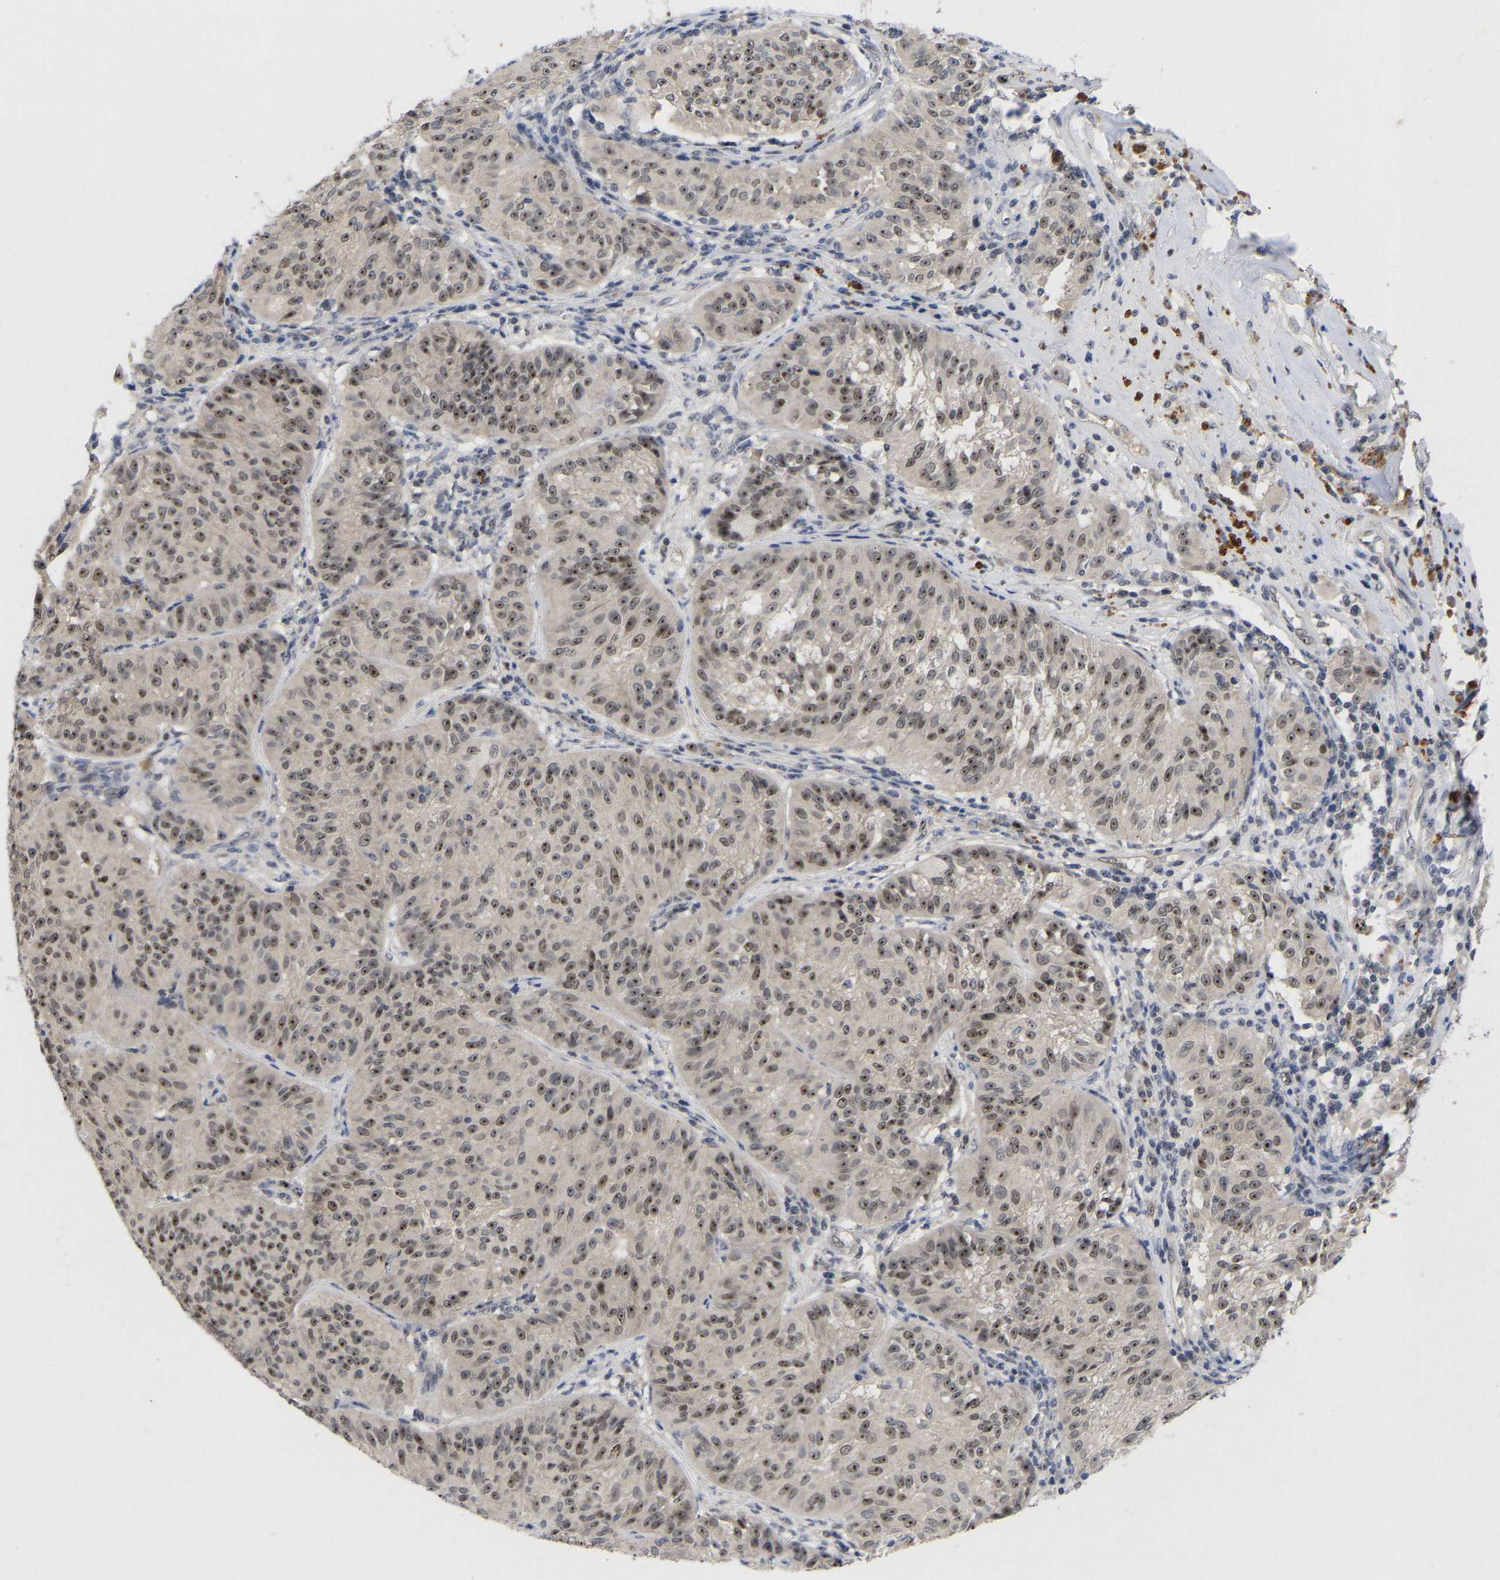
{"staining": {"intensity": "moderate", "quantity": ">75%", "location": "nuclear"}, "tissue": "melanoma", "cell_type": "Tumor cells", "image_type": "cancer", "snomed": [{"axis": "morphology", "description": "Malignant melanoma, NOS"}, {"axis": "topography", "description": "Skin"}], "caption": "Immunohistochemical staining of human melanoma displays moderate nuclear protein expression in about >75% of tumor cells.", "gene": "NLE1", "patient": {"sex": "female", "age": 72}}